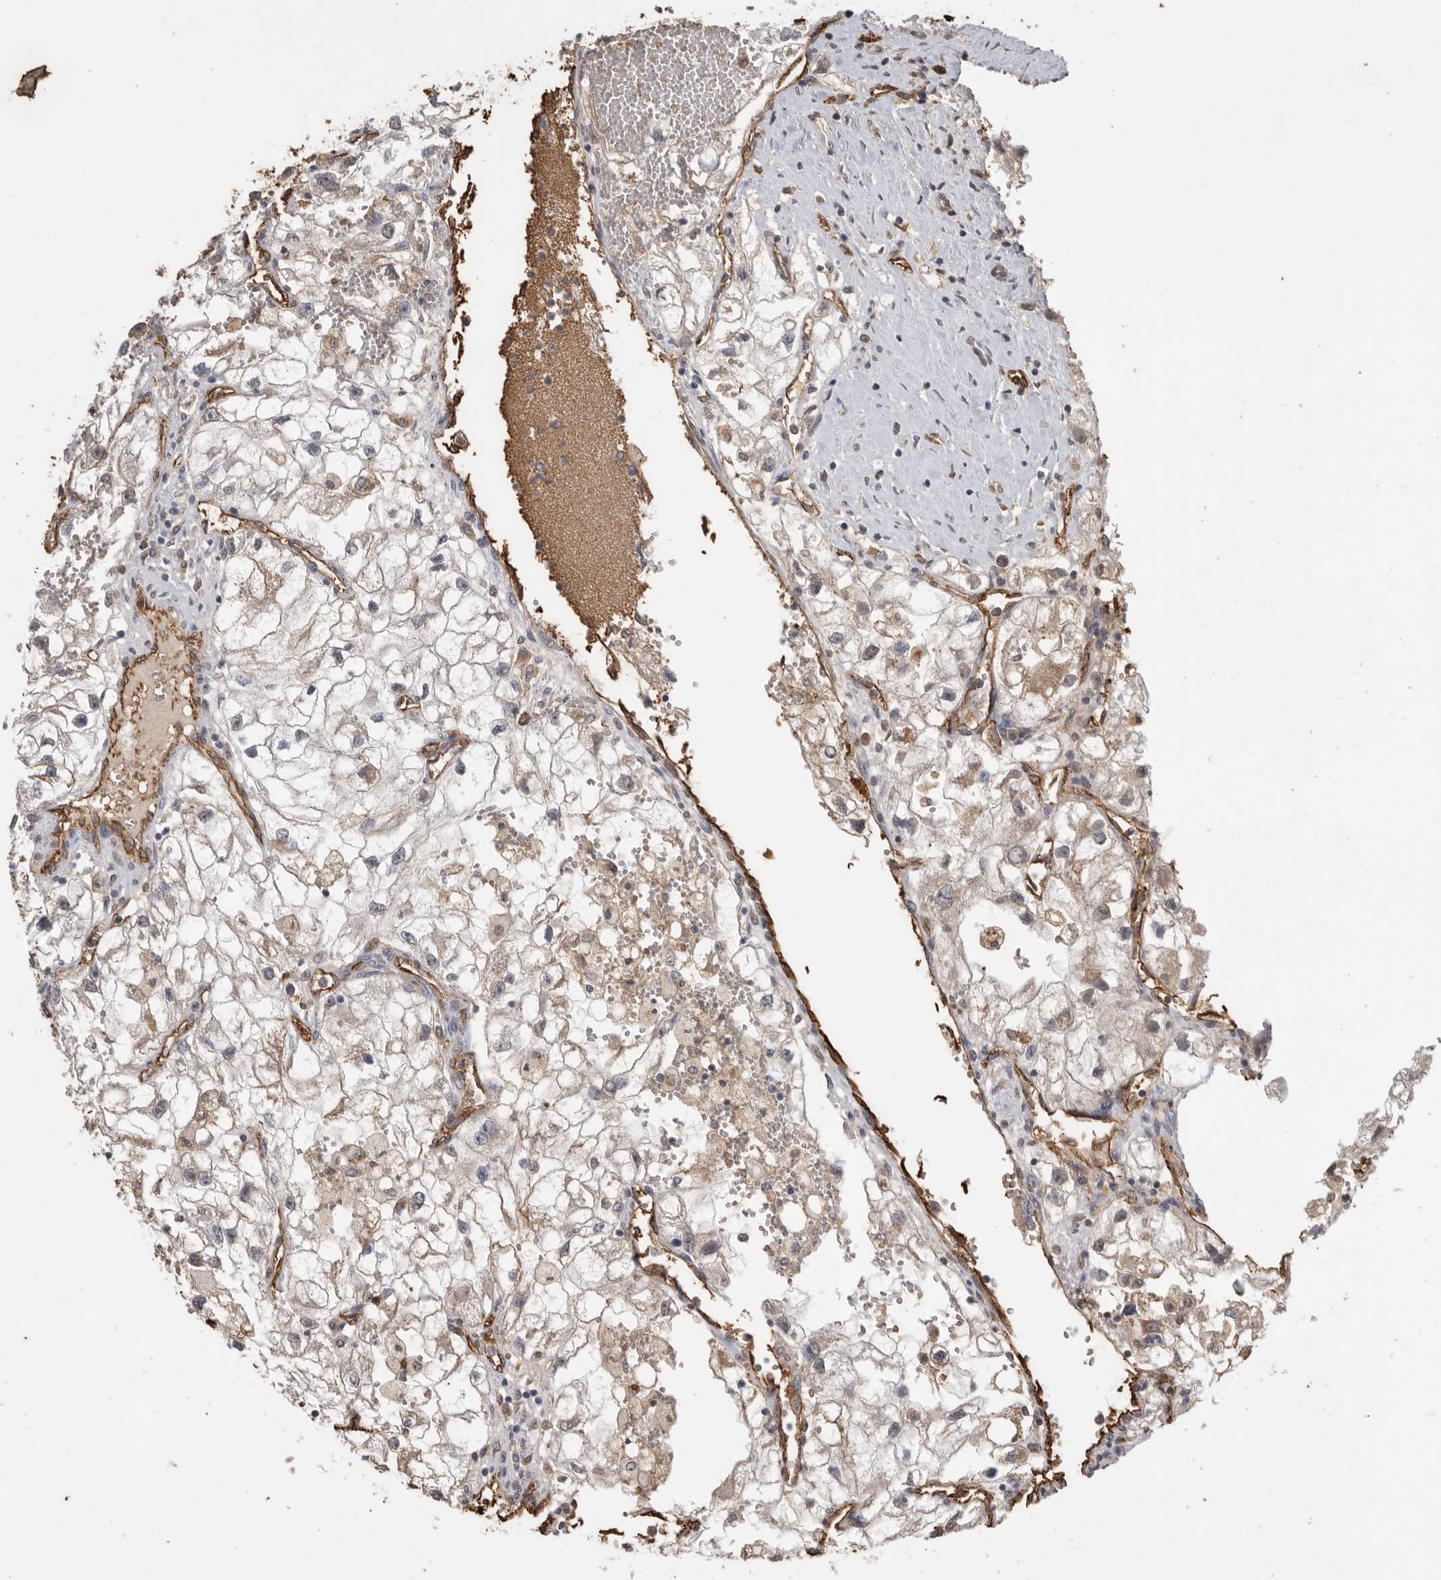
{"staining": {"intensity": "negative", "quantity": "none", "location": "none"}, "tissue": "renal cancer", "cell_type": "Tumor cells", "image_type": "cancer", "snomed": [{"axis": "morphology", "description": "Adenocarcinoma, NOS"}, {"axis": "topography", "description": "Kidney"}], "caption": "Human renal cancer stained for a protein using immunohistochemistry demonstrates no staining in tumor cells.", "gene": "IL27", "patient": {"sex": "female", "age": 70}}